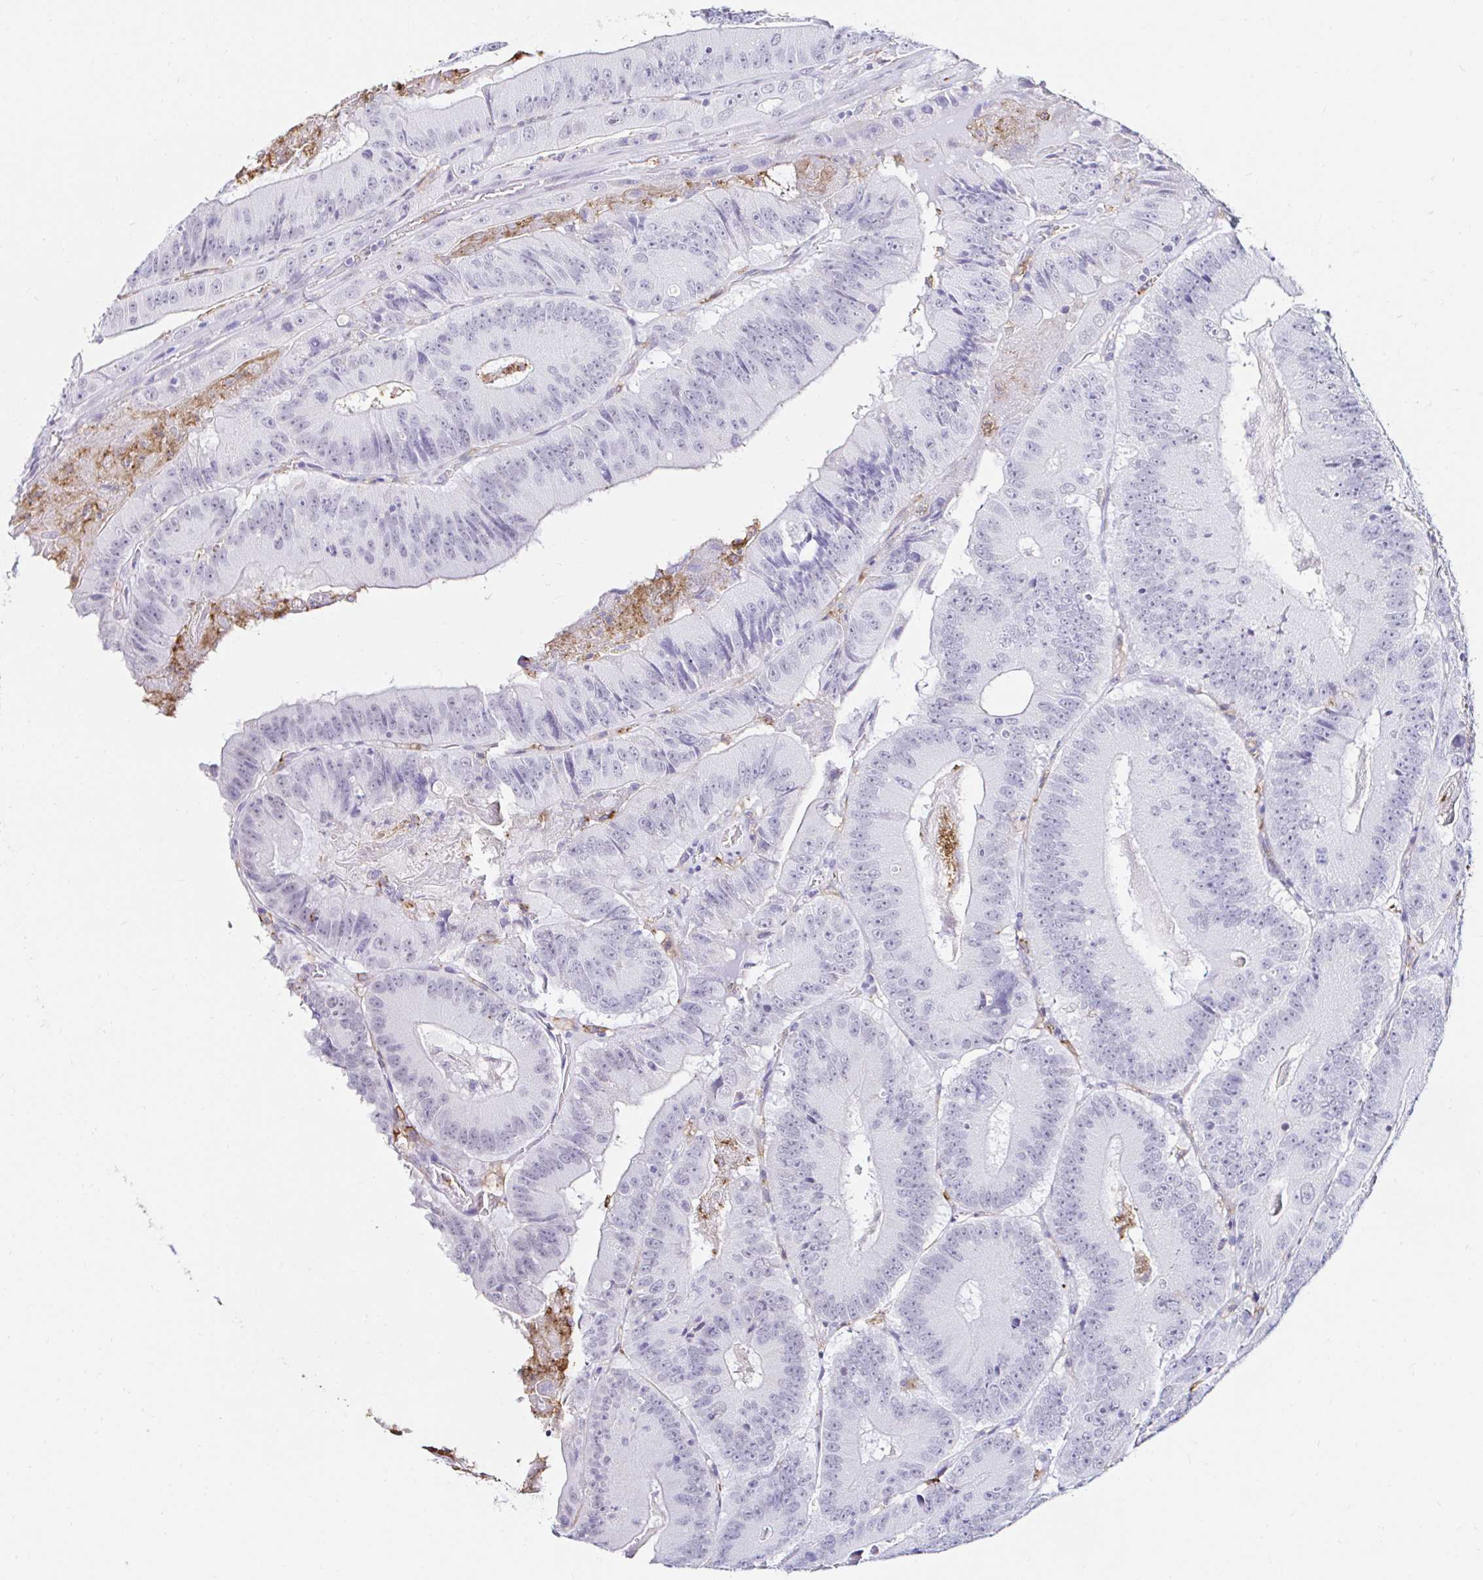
{"staining": {"intensity": "negative", "quantity": "none", "location": "none"}, "tissue": "colorectal cancer", "cell_type": "Tumor cells", "image_type": "cancer", "snomed": [{"axis": "morphology", "description": "Adenocarcinoma, NOS"}, {"axis": "topography", "description": "Colon"}], "caption": "Immunohistochemistry (IHC) micrograph of adenocarcinoma (colorectal) stained for a protein (brown), which shows no positivity in tumor cells. Brightfield microscopy of immunohistochemistry stained with DAB (brown) and hematoxylin (blue), captured at high magnification.", "gene": "CYBB", "patient": {"sex": "female", "age": 86}}